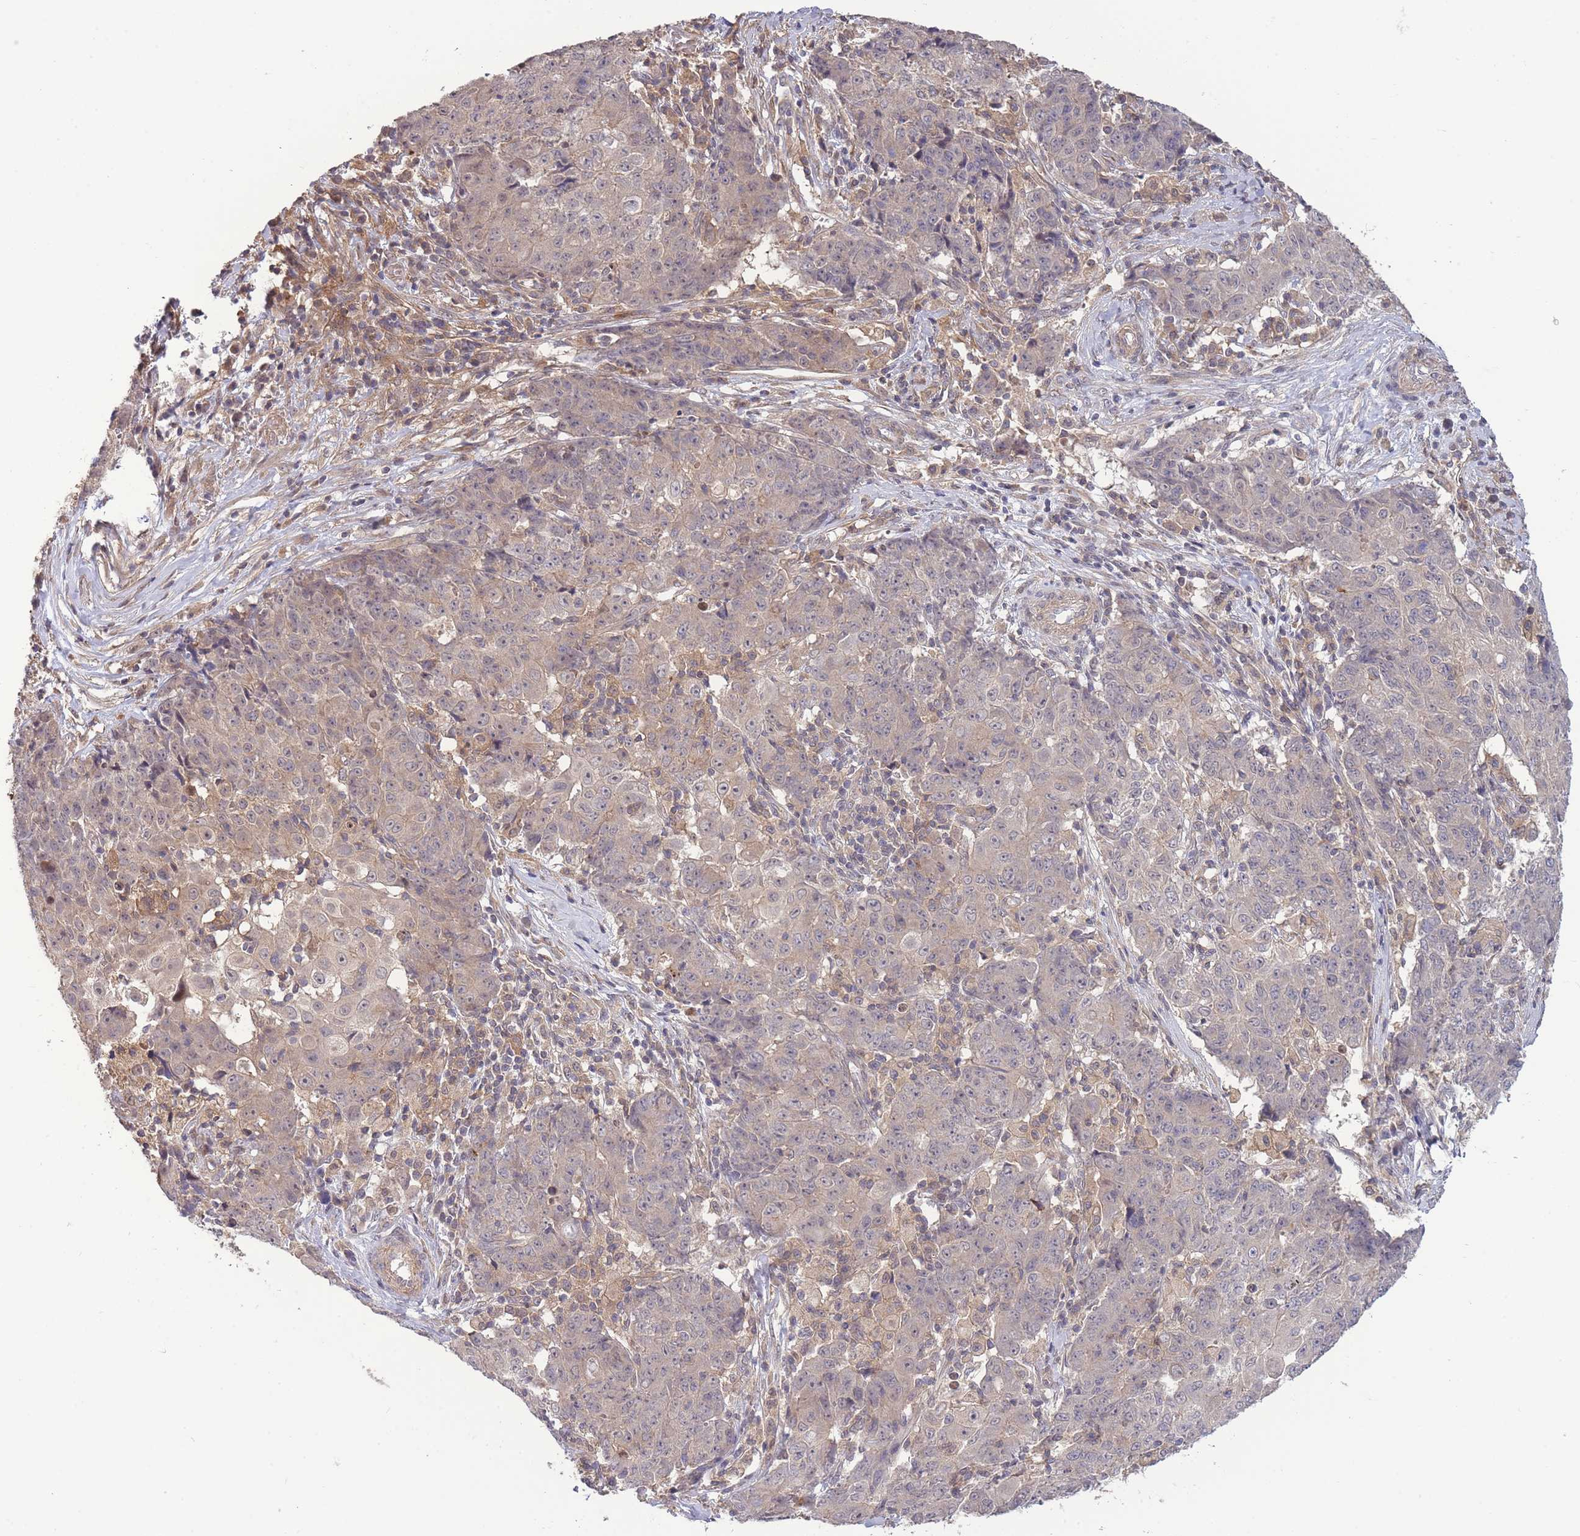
{"staining": {"intensity": "weak", "quantity": "<25%", "location": "cytoplasmic/membranous"}, "tissue": "ovarian cancer", "cell_type": "Tumor cells", "image_type": "cancer", "snomed": [{"axis": "morphology", "description": "Carcinoma, endometroid"}, {"axis": "topography", "description": "Ovary"}], "caption": "This is an immunohistochemistry (IHC) photomicrograph of ovarian endometroid carcinoma. There is no staining in tumor cells.", "gene": "ZNF304", "patient": {"sex": "female", "age": 42}}